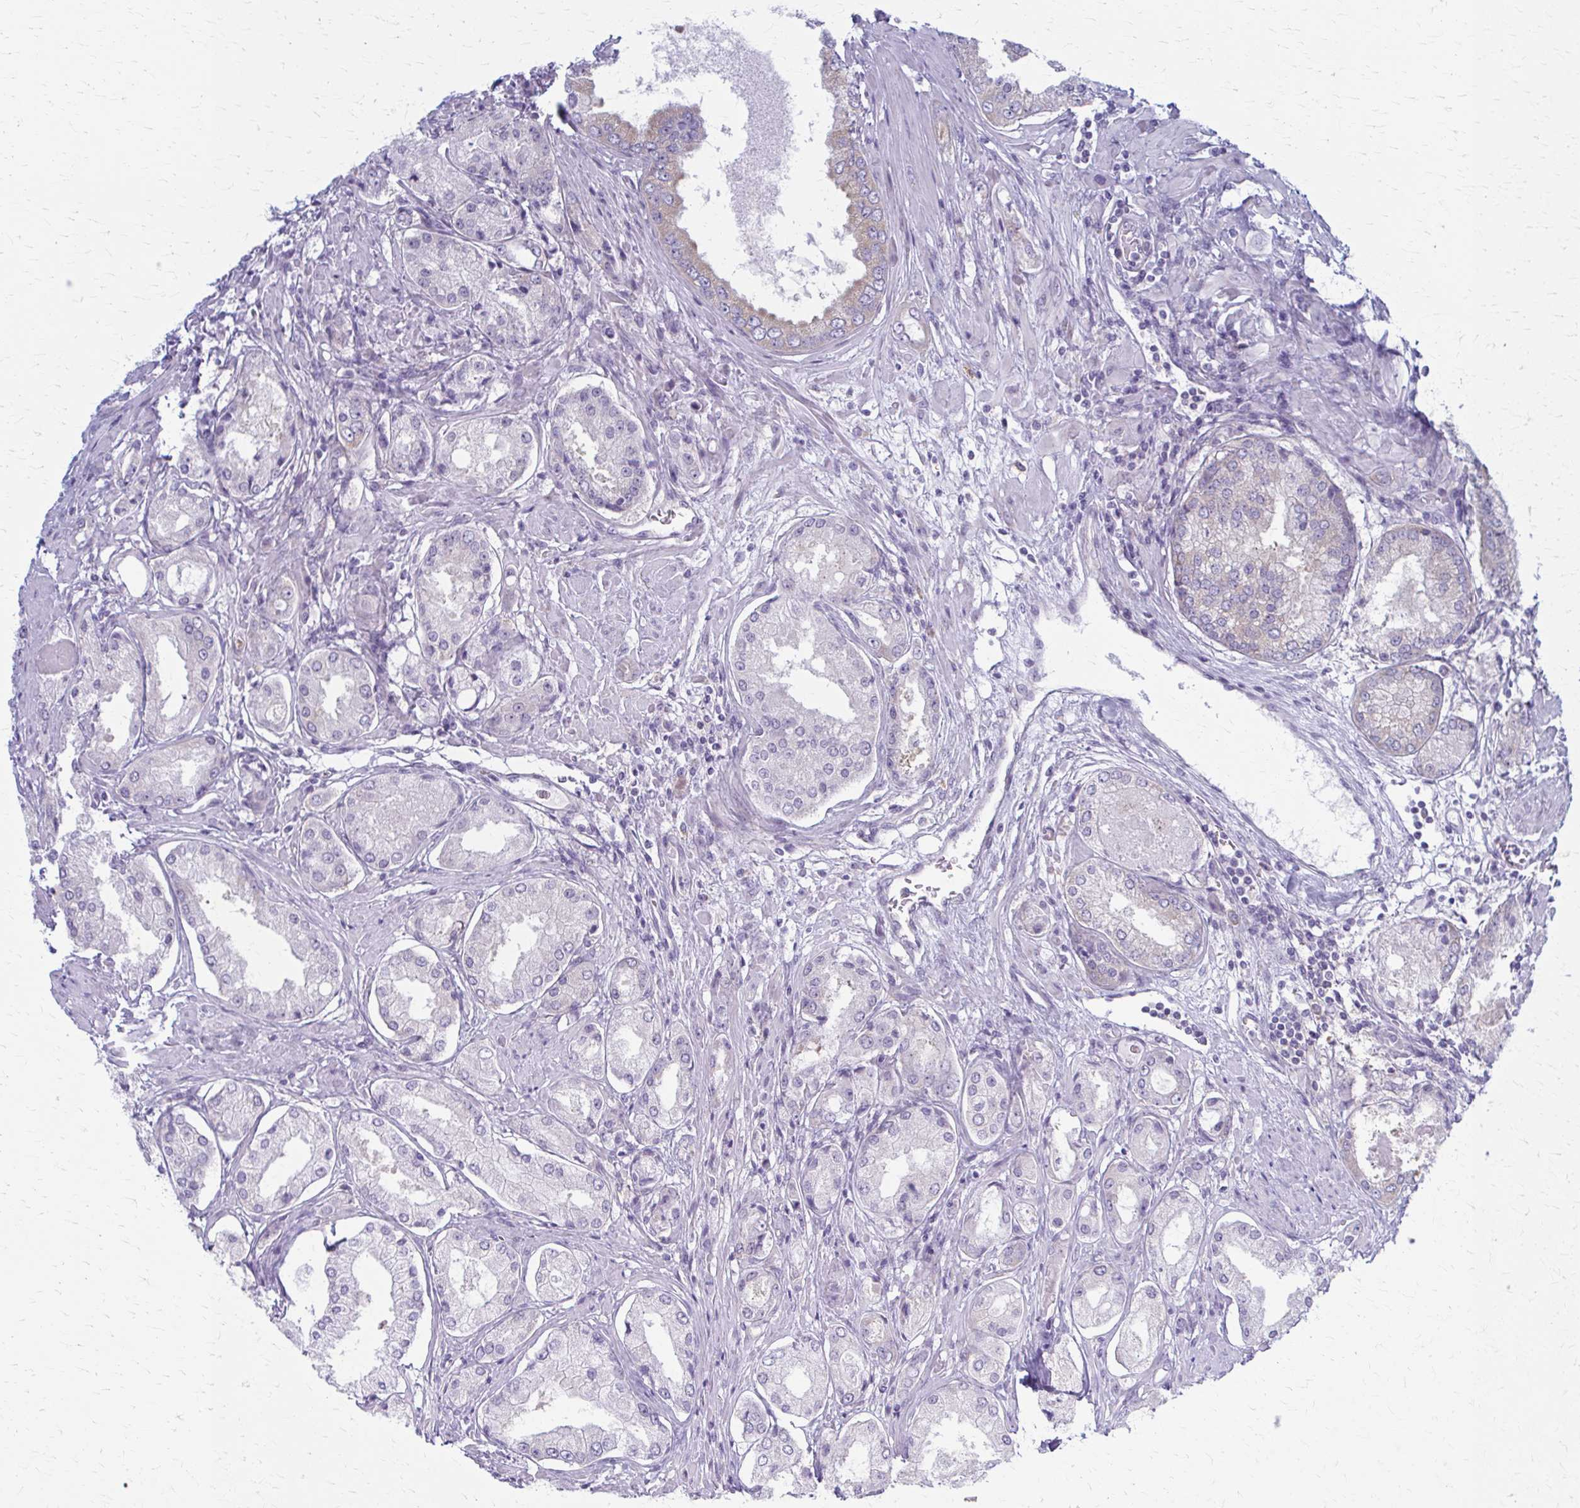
{"staining": {"intensity": "negative", "quantity": "none", "location": "none"}, "tissue": "prostate cancer", "cell_type": "Tumor cells", "image_type": "cancer", "snomed": [{"axis": "morphology", "description": "Adenocarcinoma, Low grade"}, {"axis": "topography", "description": "Prostate"}], "caption": "An immunohistochemistry (IHC) histopathology image of low-grade adenocarcinoma (prostate) is shown. There is no staining in tumor cells of low-grade adenocarcinoma (prostate).", "gene": "PRKRA", "patient": {"sex": "male", "age": 68}}